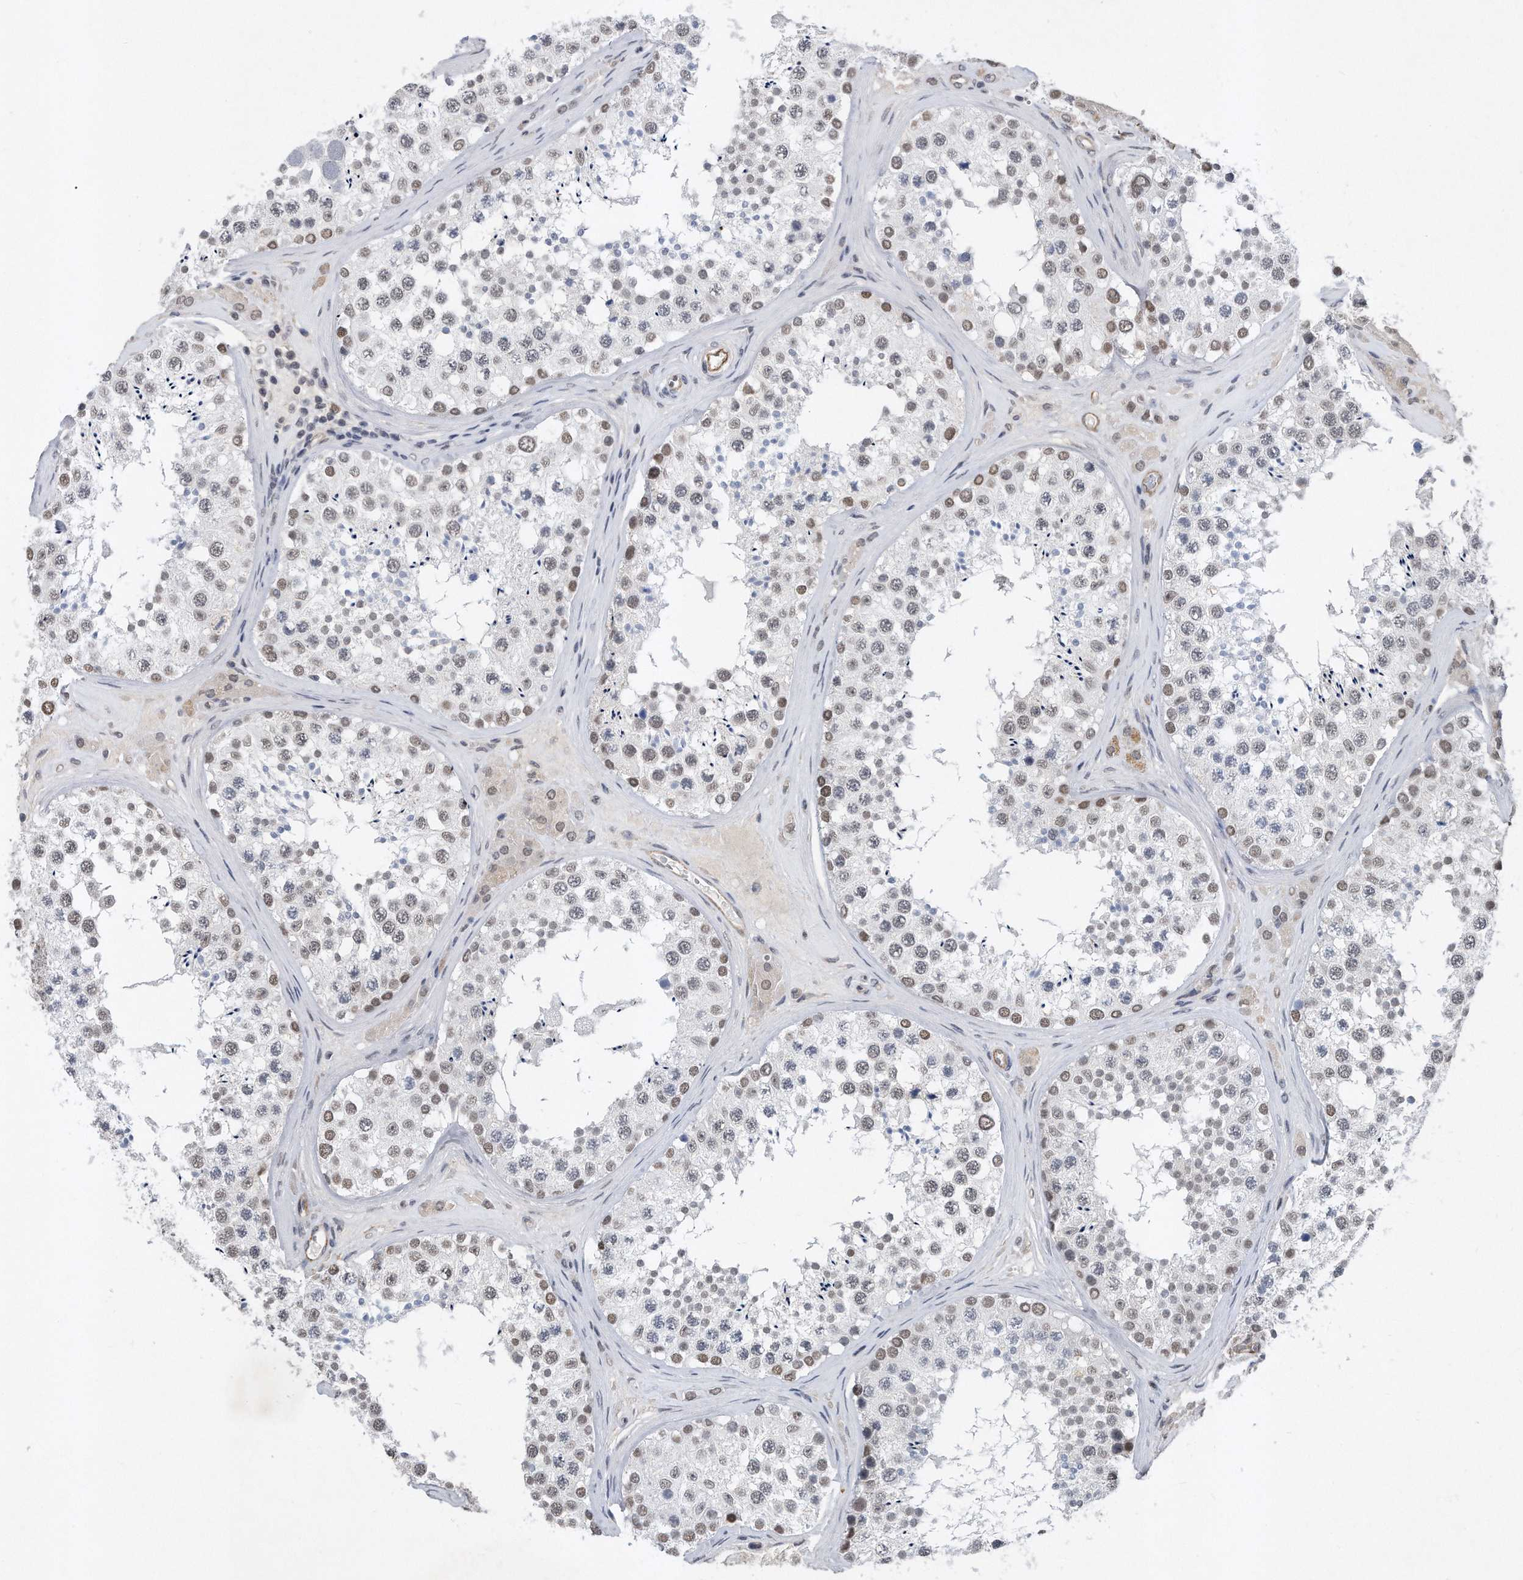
{"staining": {"intensity": "weak", "quantity": "<25%", "location": "nuclear"}, "tissue": "testis", "cell_type": "Cells in seminiferous ducts", "image_type": "normal", "snomed": [{"axis": "morphology", "description": "Normal tissue, NOS"}, {"axis": "topography", "description": "Testis"}], "caption": "Histopathology image shows no protein expression in cells in seminiferous ducts of unremarkable testis.", "gene": "TP53INP1", "patient": {"sex": "male", "age": 46}}